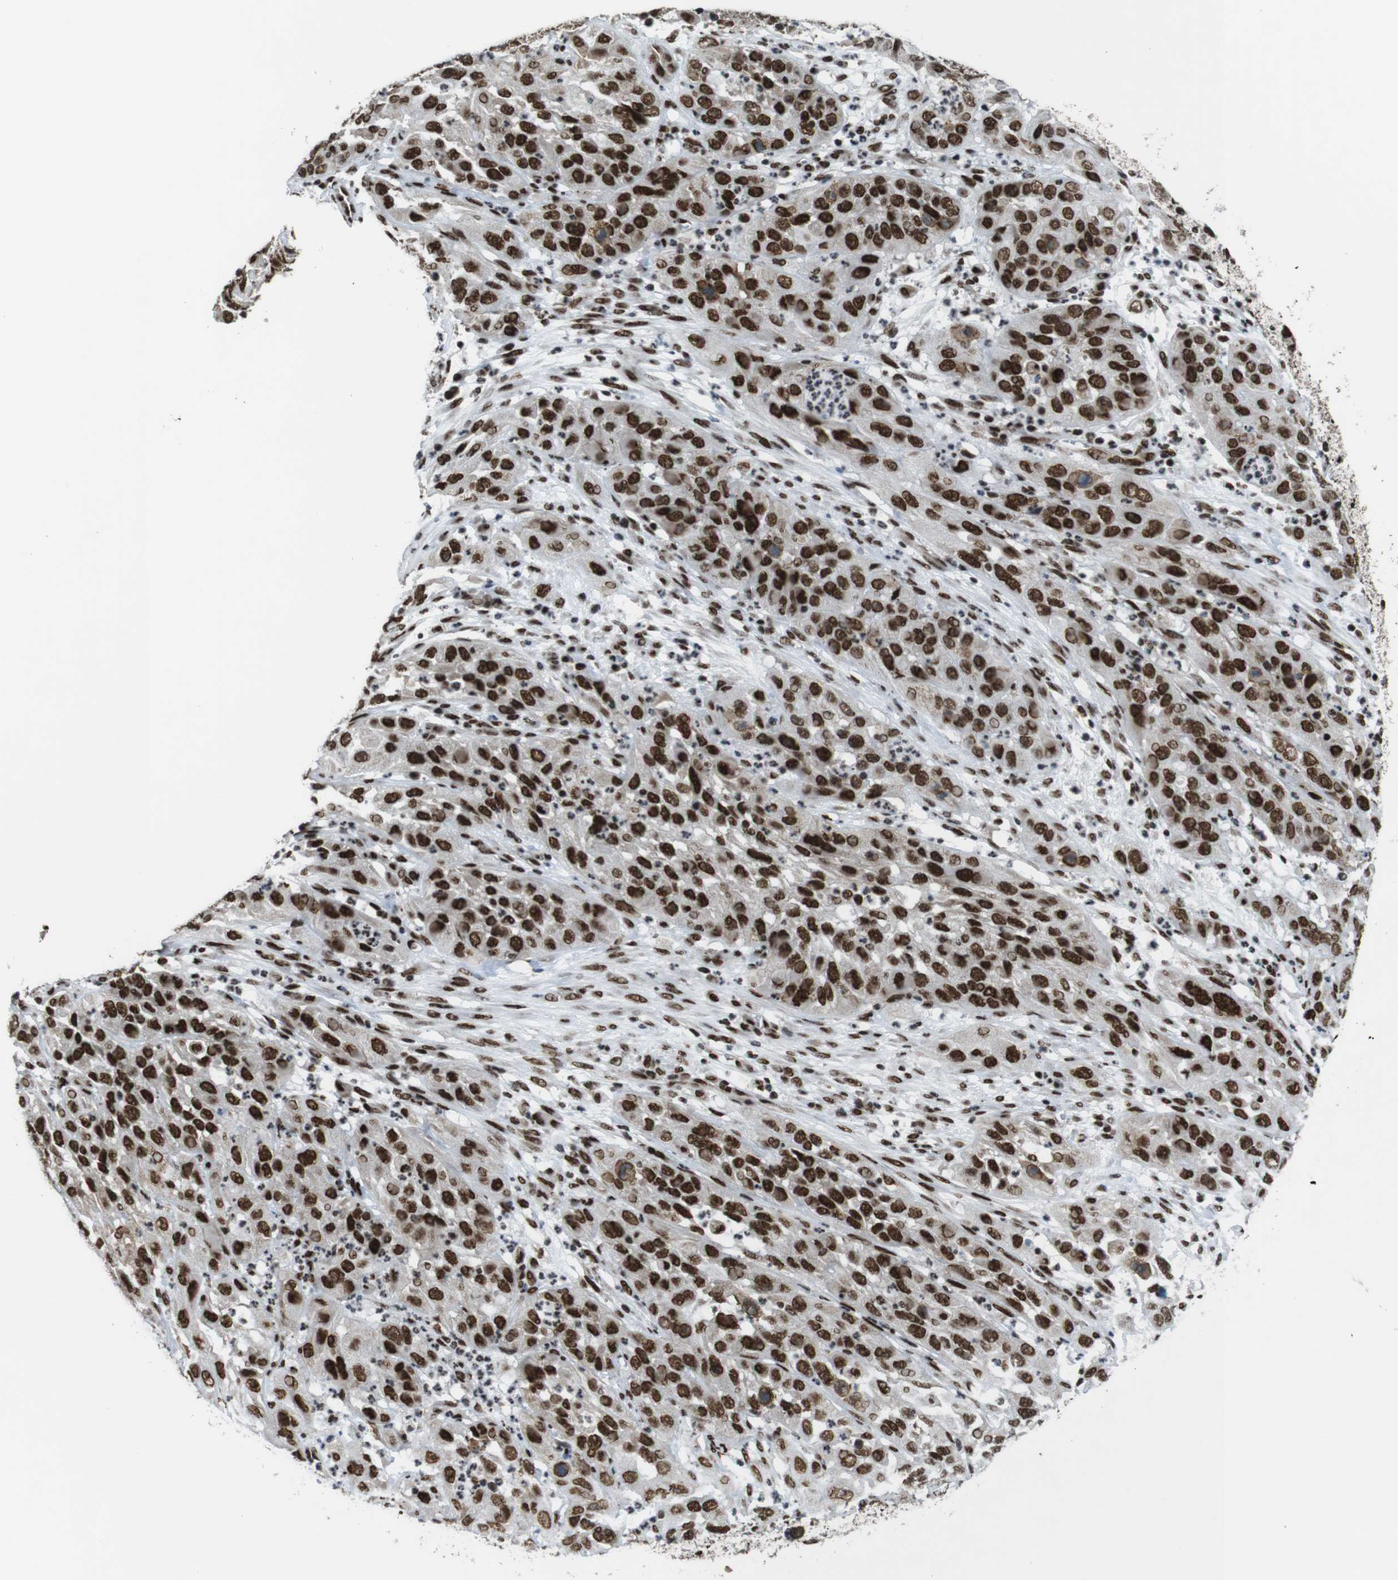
{"staining": {"intensity": "strong", "quantity": ">75%", "location": "nuclear"}, "tissue": "cervical cancer", "cell_type": "Tumor cells", "image_type": "cancer", "snomed": [{"axis": "morphology", "description": "Squamous cell carcinoma, NOS"}, {"axis": "topography", "description": "Cervix"}], "caption": "Cervical cancer (squamous cell carcinoma) stained for a protein (brown) demonstrates strong nuclear positive staining in approximately >75% of tumor cells.", "gene": "ROMO1", "patient": {"sex": "female", "age": 32}}